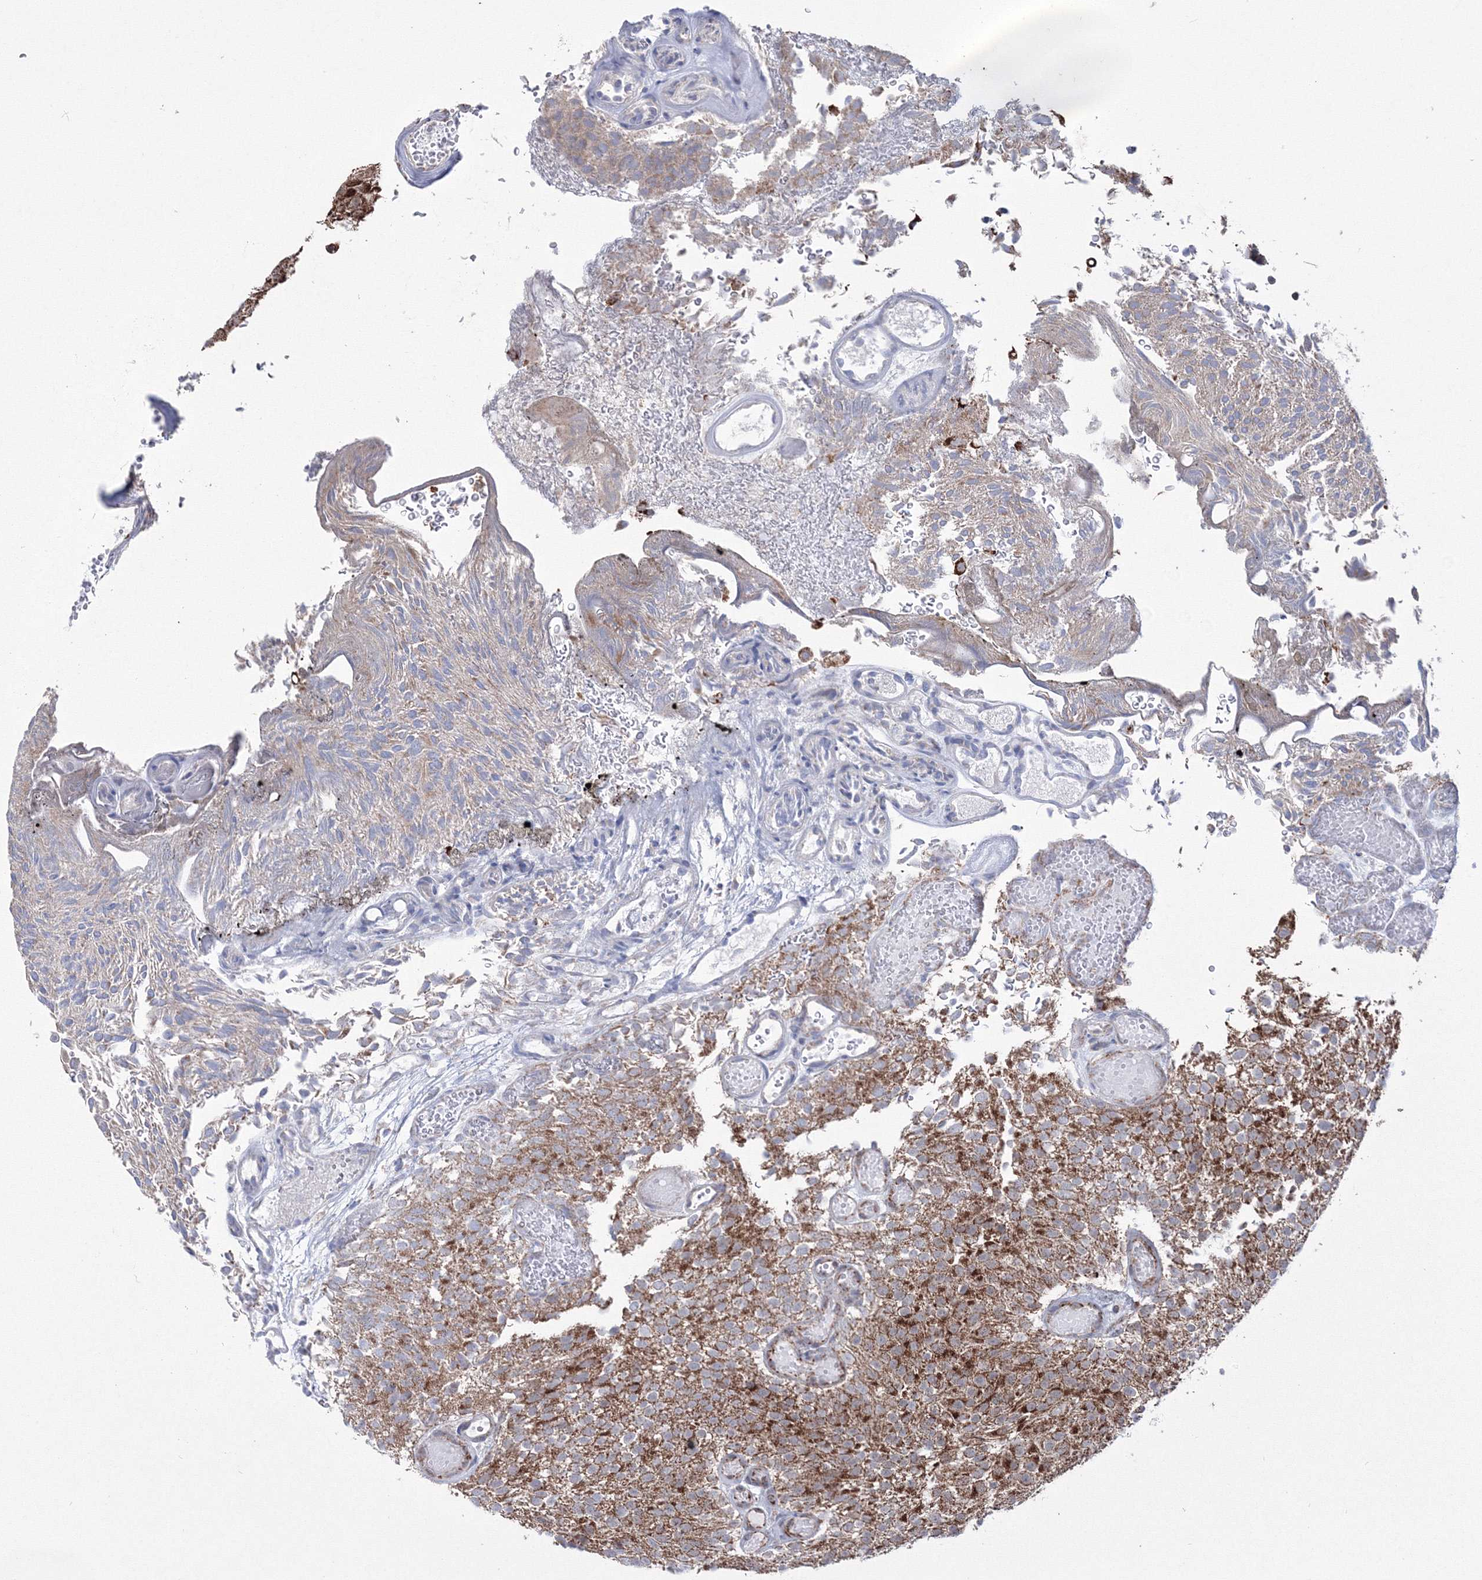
{"staining": {"intensity": "strong", "quantity": ">75%", "location": "cytoplasmic/membranous"}, "tissue": "urothelial cancer", "cell_type": "Tumor cells", "image_type": "cancer", "snomed": [{"axis": "morphology", "description": "Urothelial carcinoma, Low grade"}, {"axis": "topography", "description": "Urinary bladder"}], "caption": "Low-grade urothelial carcinoma tissue shows strong cytoplasmic/membranous positivity in about >75% of tumor cells, visualized by immunohistochemistry. (DAB (3,3'-diaminobenzidine) IHC, brown staining for protein, blue staining for nuclei).", "gene": "GRSF1", "patient": {"sex": "male", "age": 78}}